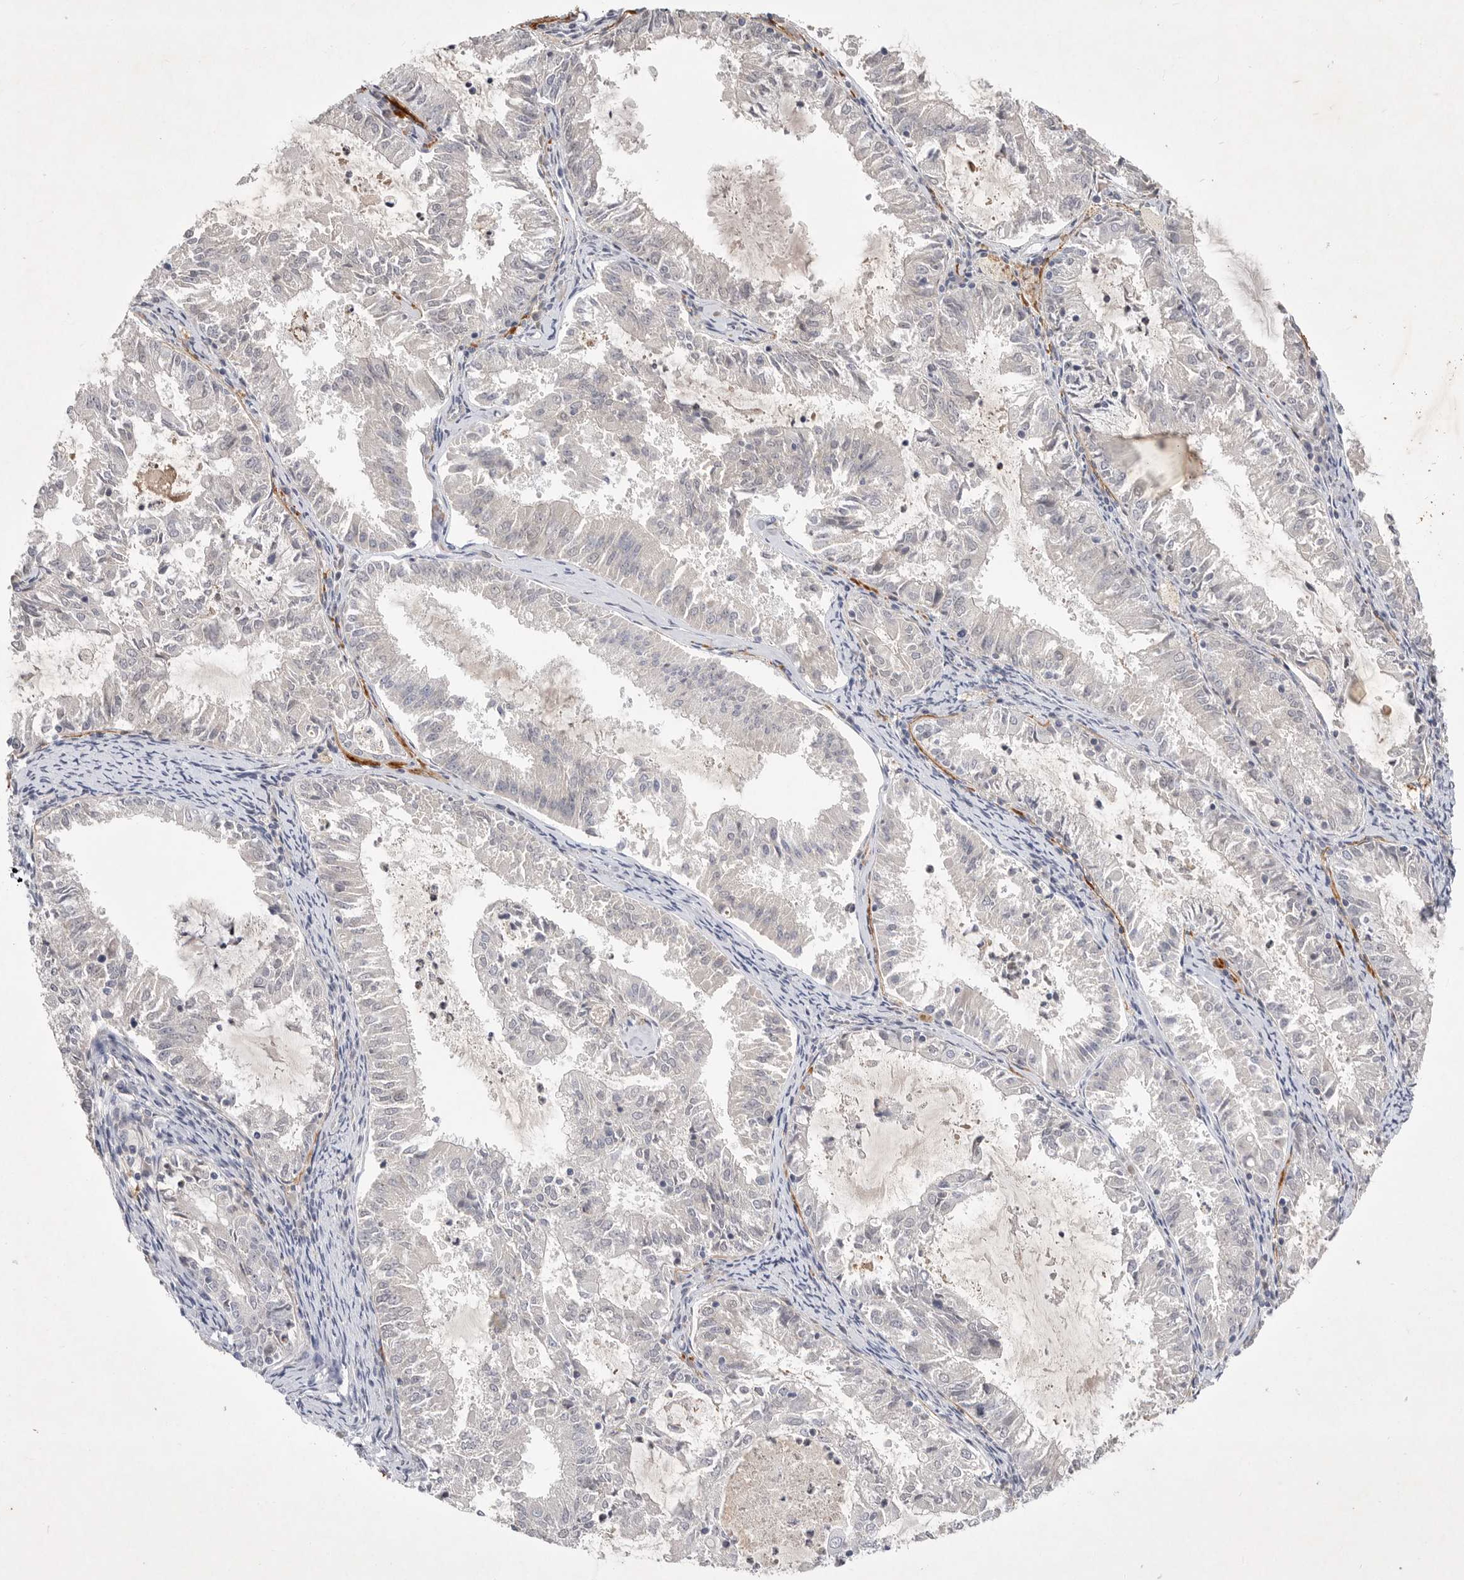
{"staining": {"intensity": "negative", "quantity": "none", "location": "none"}, "tissue": "endometrial cancer", "cell_type": "Tumor cells", "image_type": "cancer", "snomed": [{"axis": "morphology", "description": "Adenocarcinoma, NOS"}, {"axis": "topography", "description": "Endometrium"}], "caption": "Tumor cells are negative for protein expression in human endometrial cancer (adenocarcinoma). (Brightfield microscopy of DAB immunohistochemistry (IHC) at high magnification).", "gene": "ITGAD", "patient": {"sex": "female", "age": 57}}